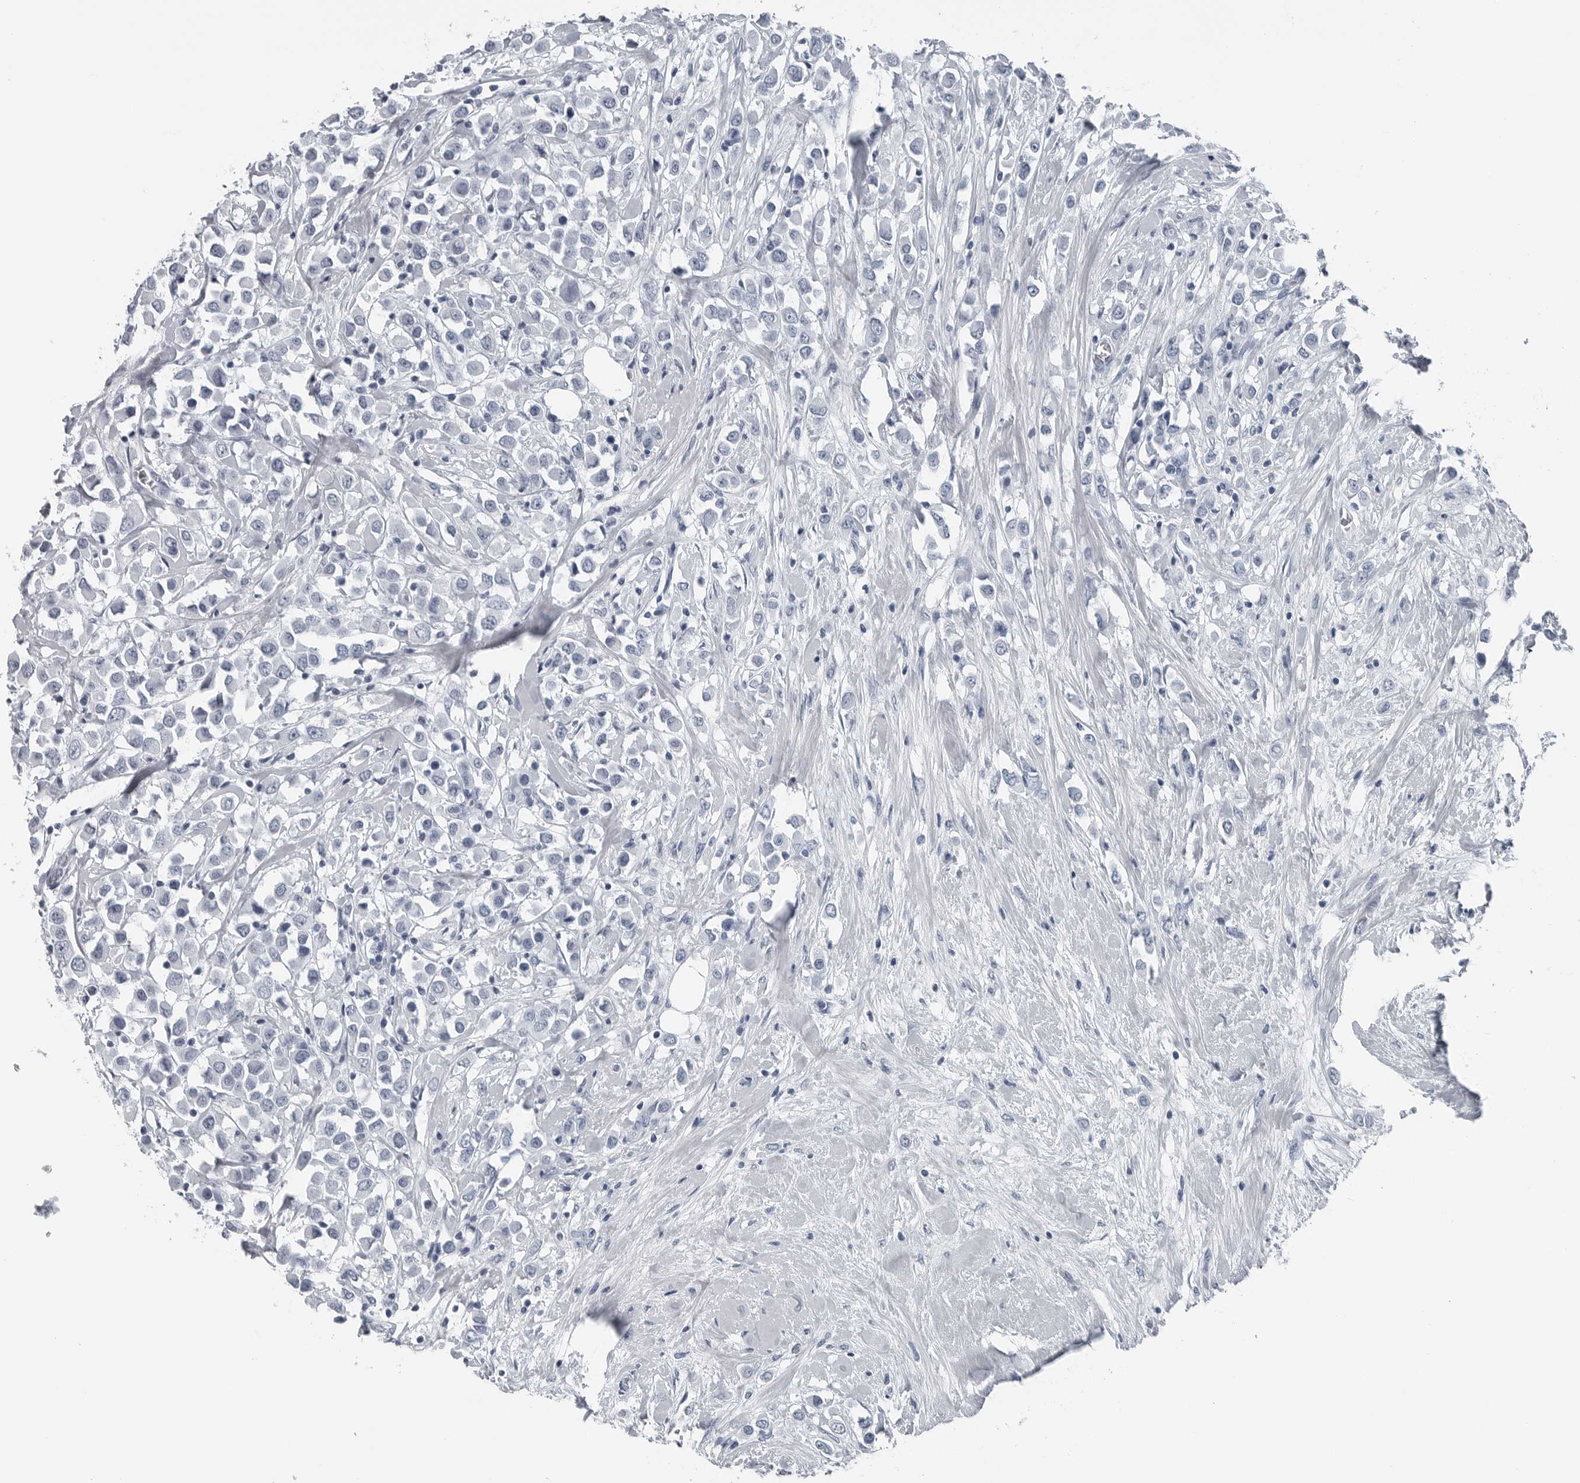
{"staining": {"intensity": "negative", "quantity": "none", "location": "none"}, "tissue": "breast cancer", "cell_type": "Tumor cells", "image_type": "cancer", "snomed": [{"axis": "morphology", "description": "Duct carcinoma"}, {"axis": "topography", "description": "Breast"}], "caption": "Immunohistochemistry (IHC) micrograph of neoplastic tissue: human invasive ductal carcinoma (breast) stained with DAB (3,3'-diaminobenzidine) displays no significant protein staining in tumor cells. Nuclei are stained in blue.", "gene": "SPINK1", "patient": {"sex": "female", "age": 61}}